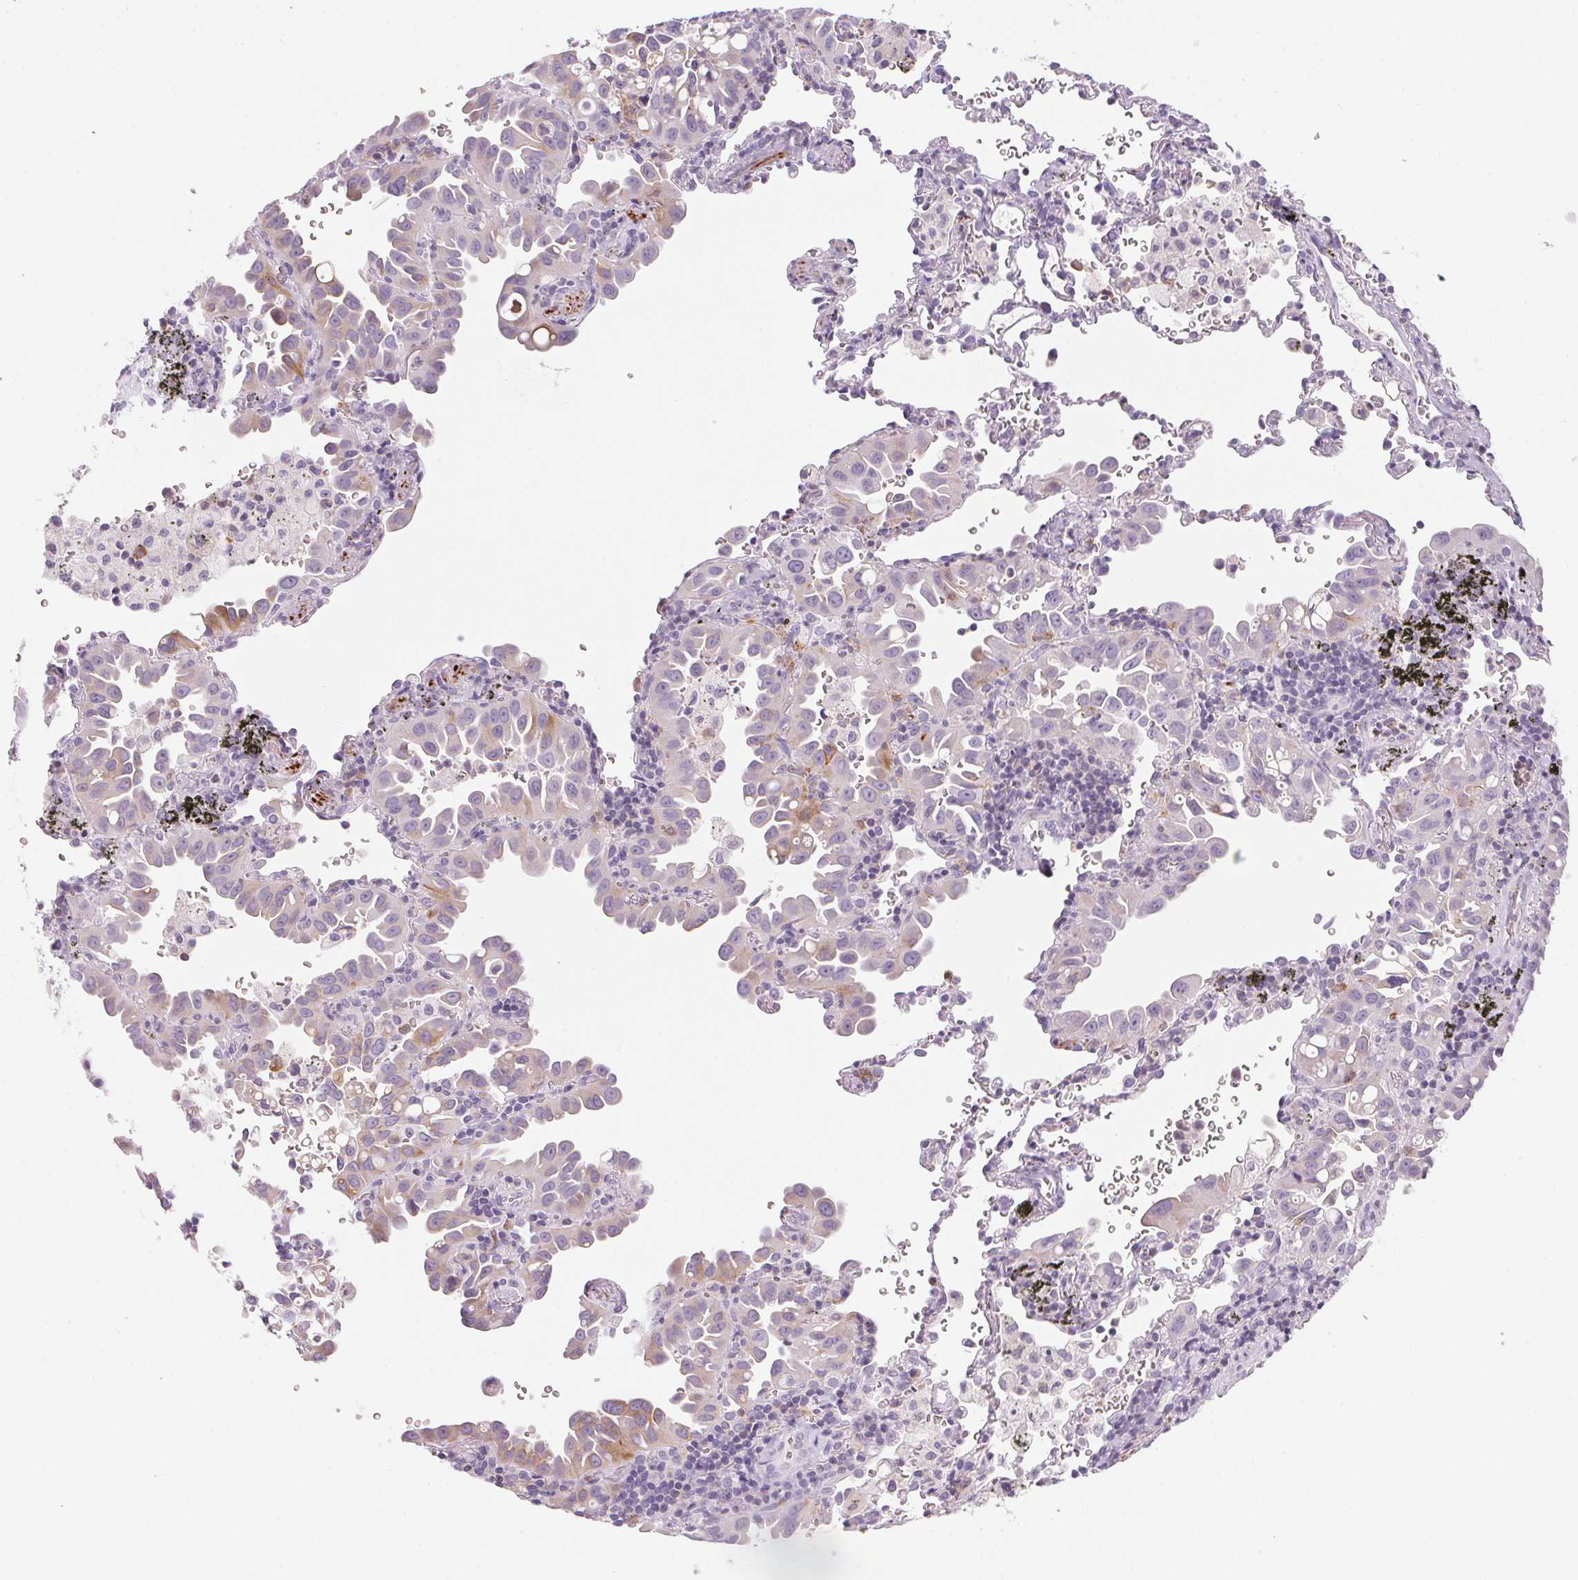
{"staining": {"intensity": "moderate", "quantity": "<25%", "location": "cytoplasmic/membranous"}, "tissue": "lung cancer", "cell_type": "Tumor cells", "image_type": "cancer", "snomed": [{"axis": "morphology", "description": "Adenocarcinoma, NOS"}, {"axis": "topography", "description": "Lung"}], "caption": "A low amount of moderate cytoplasmic/membranous positivity is appreciated in approximately <25% of tumor cells in lung adenocarcinoma tissue.", "gene": "ECPAS", "patient": {"sex": "male", "age": 68}}